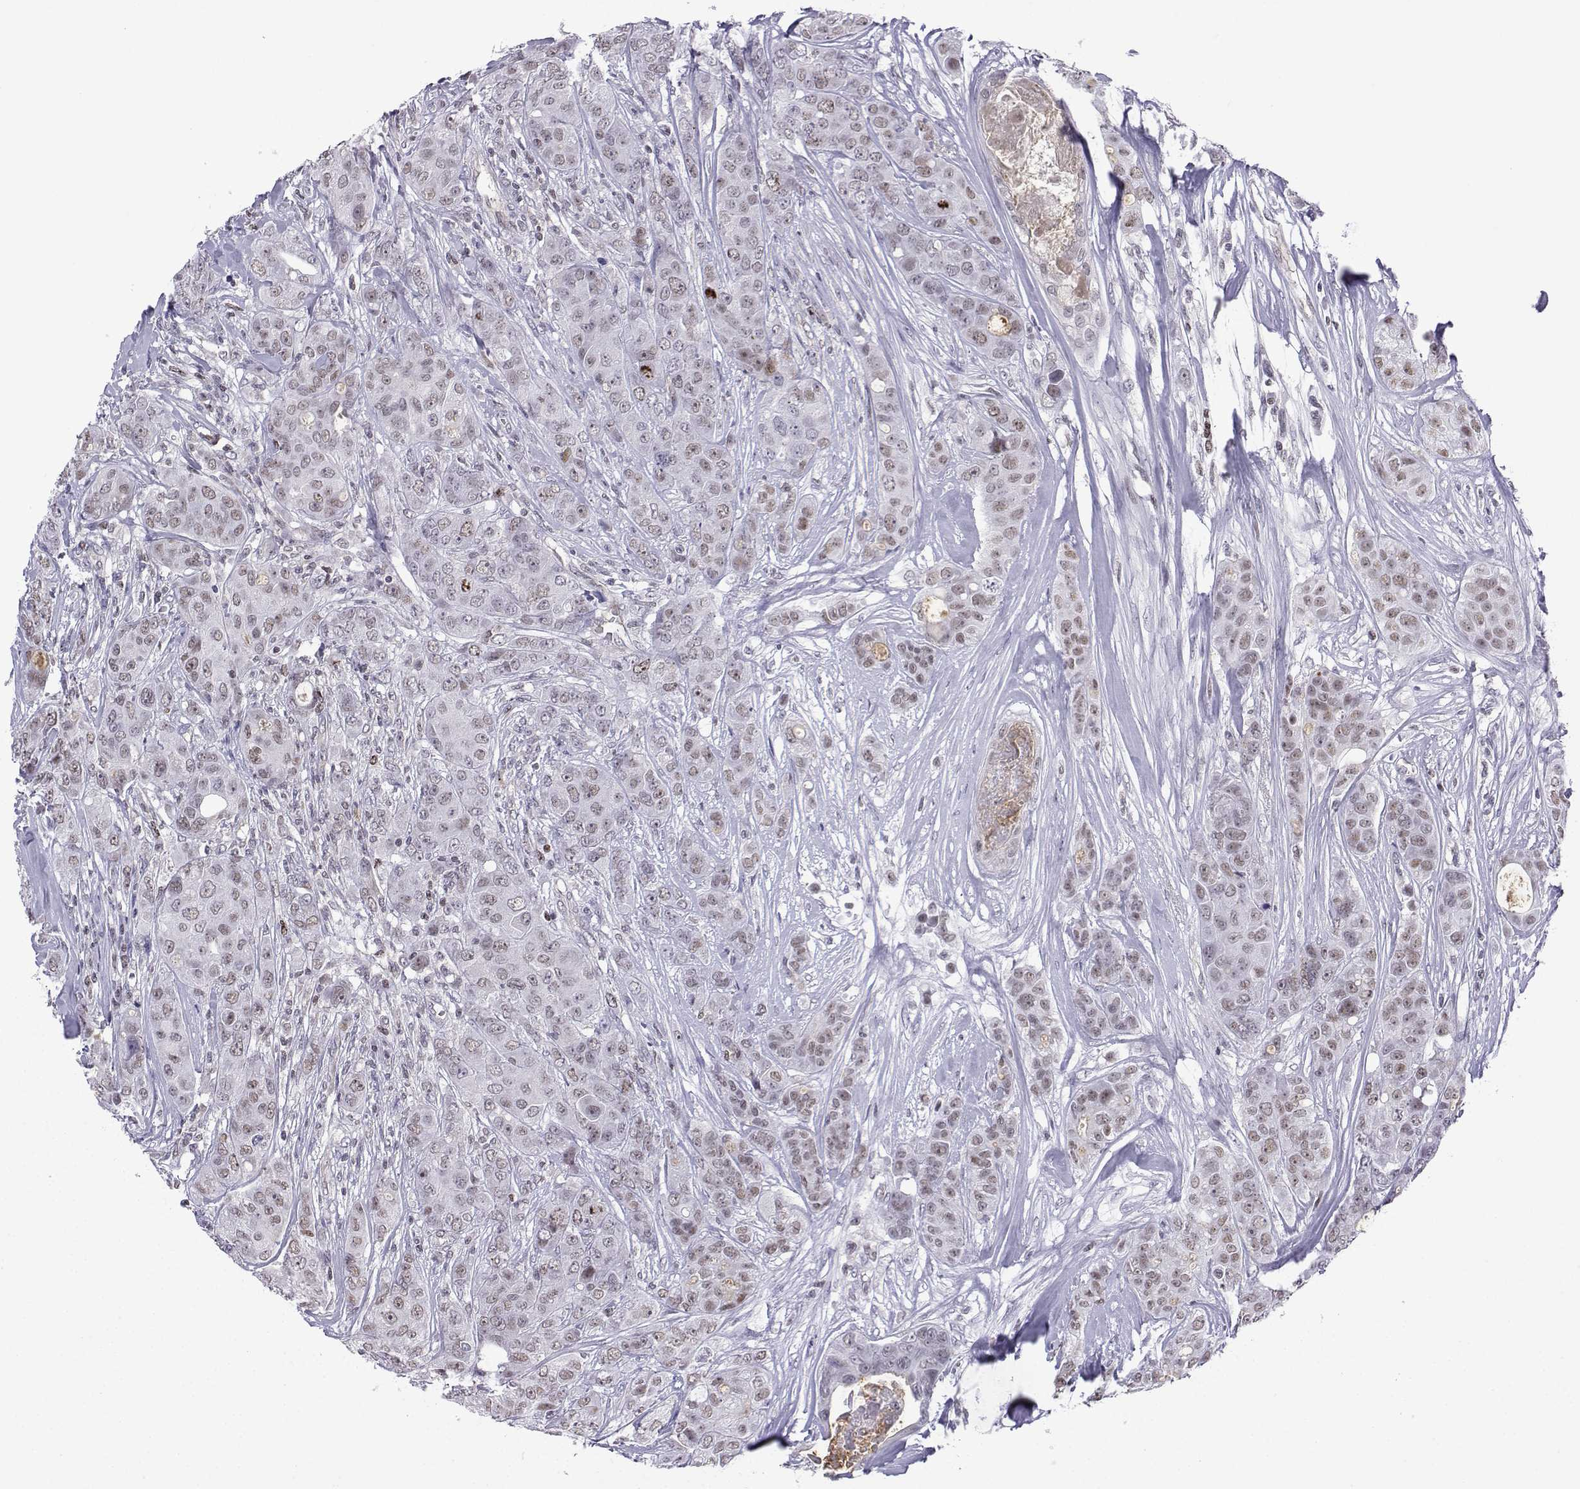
{"staining": {"intensity": "moderate", "quantity": "<25%", "location": "nuclear"}, "tissue": "breast cancer", "cell_type": "Tumor cells", "image_type": "cancer", "snomed": [{"axis": "morphology", "description": "Duct carcinoma"}, {"axis": "topography", "description": "Breast"}], "caption": "About <25% of tumor cells in breast cancer reveal moderate nuclear protein staining as visualized by brown immunohistochemical staining.", "gene": "INCENP", "patient": {"sex": "female", "age": 43}}